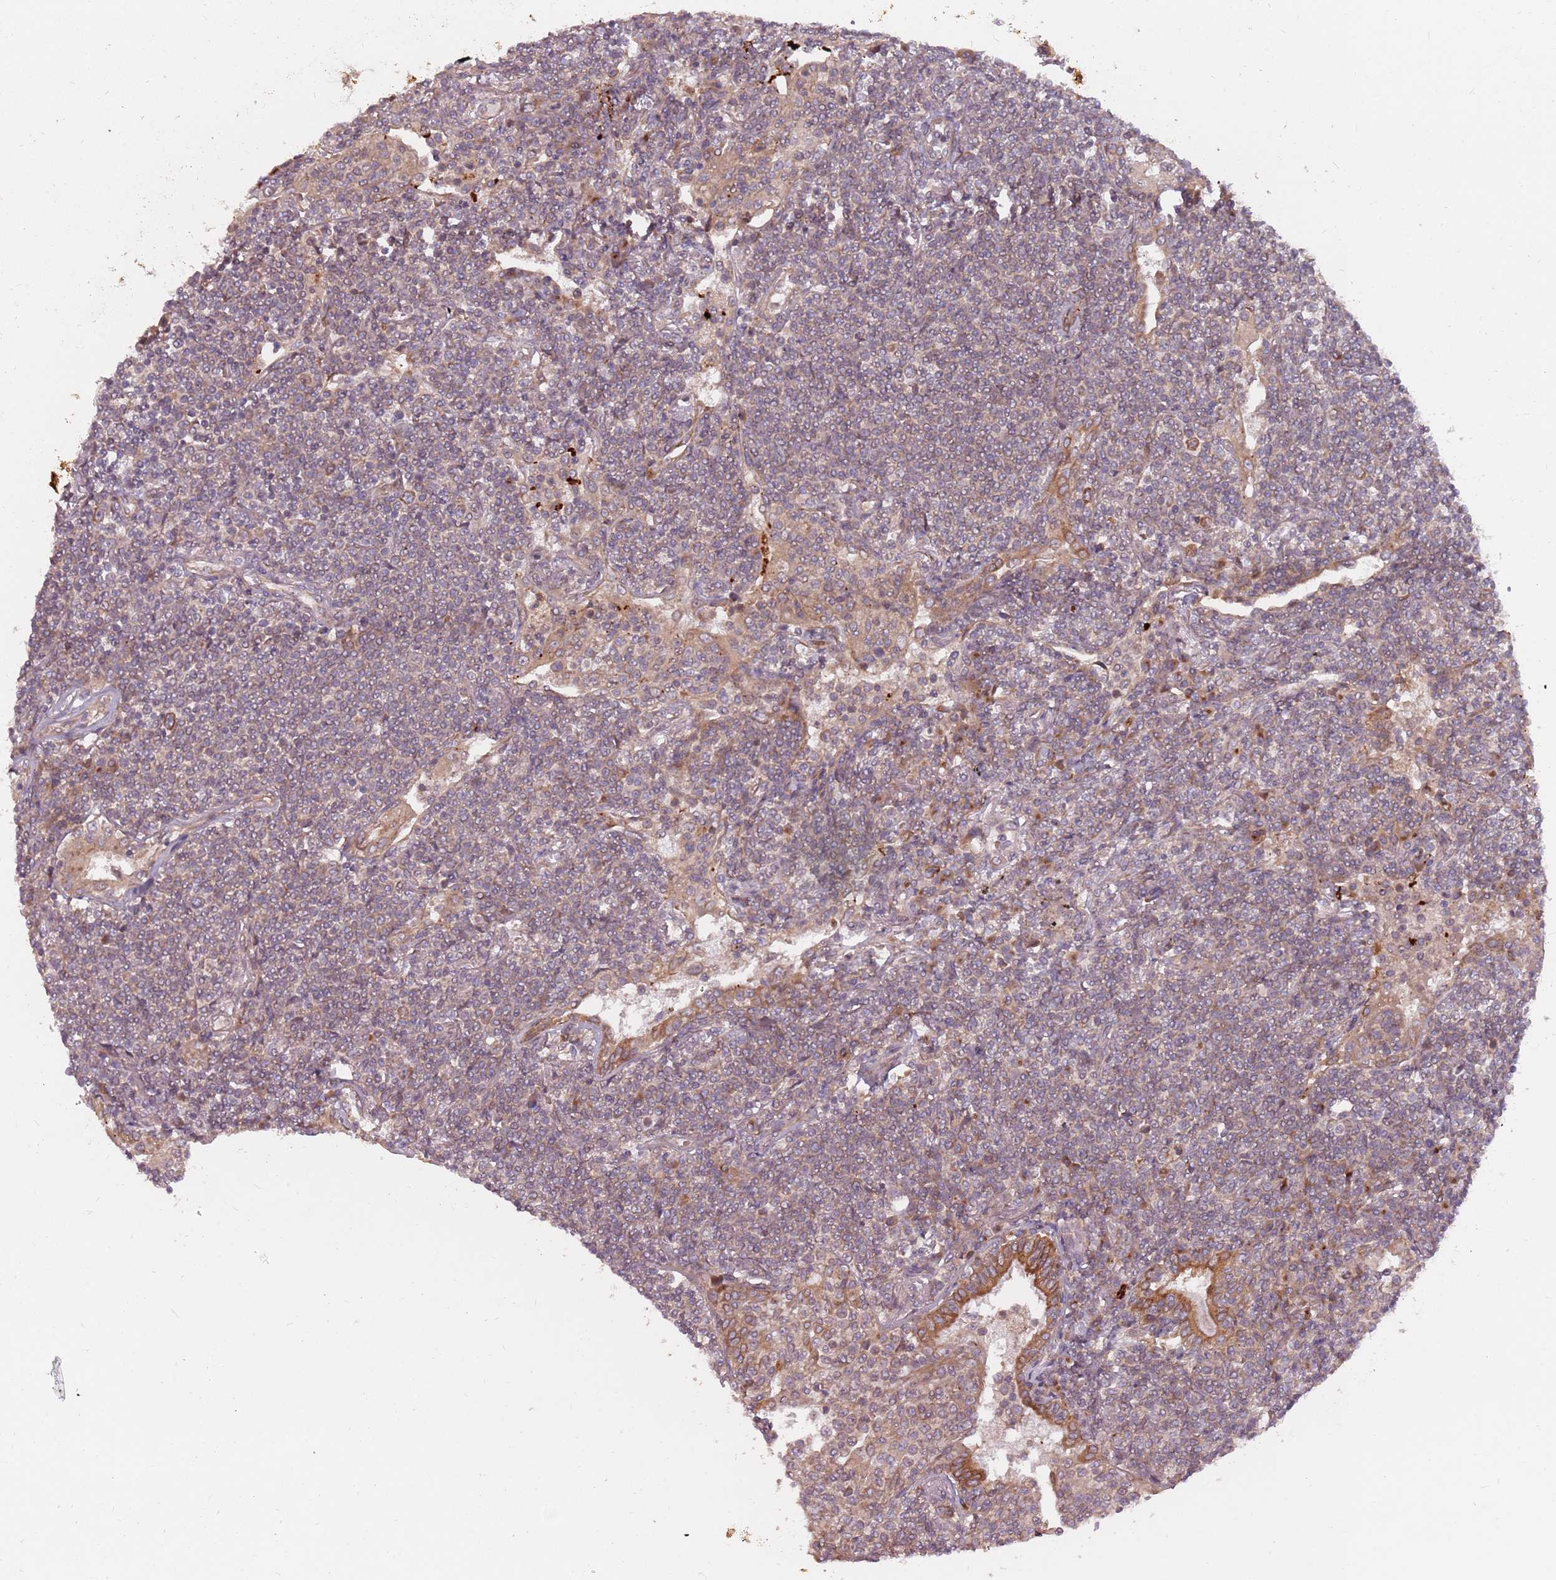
{"staining": {"intensity": "weak", "quantity": "25%-75%", "location": "cytoplasmic/membranous"}, "tissue": "lymphoma", "cell_type": "Tumor cells", "image_type": "cancer", "snomed": [{"axis": "morphology", "description": "Malignant lymphoma, non-Hodgkin's type, Low grade"}, {"axis": "topography", "description": "Lung"}], "caption": "Weak cytoplasmic/membranous expression is identified in approximately 25%-75% of tumor cells in malignant lymphoma, non-Hodgkin's type (low-grade).", "gene": "PLD6", "patient": {"sex": "female", "age": 71}}